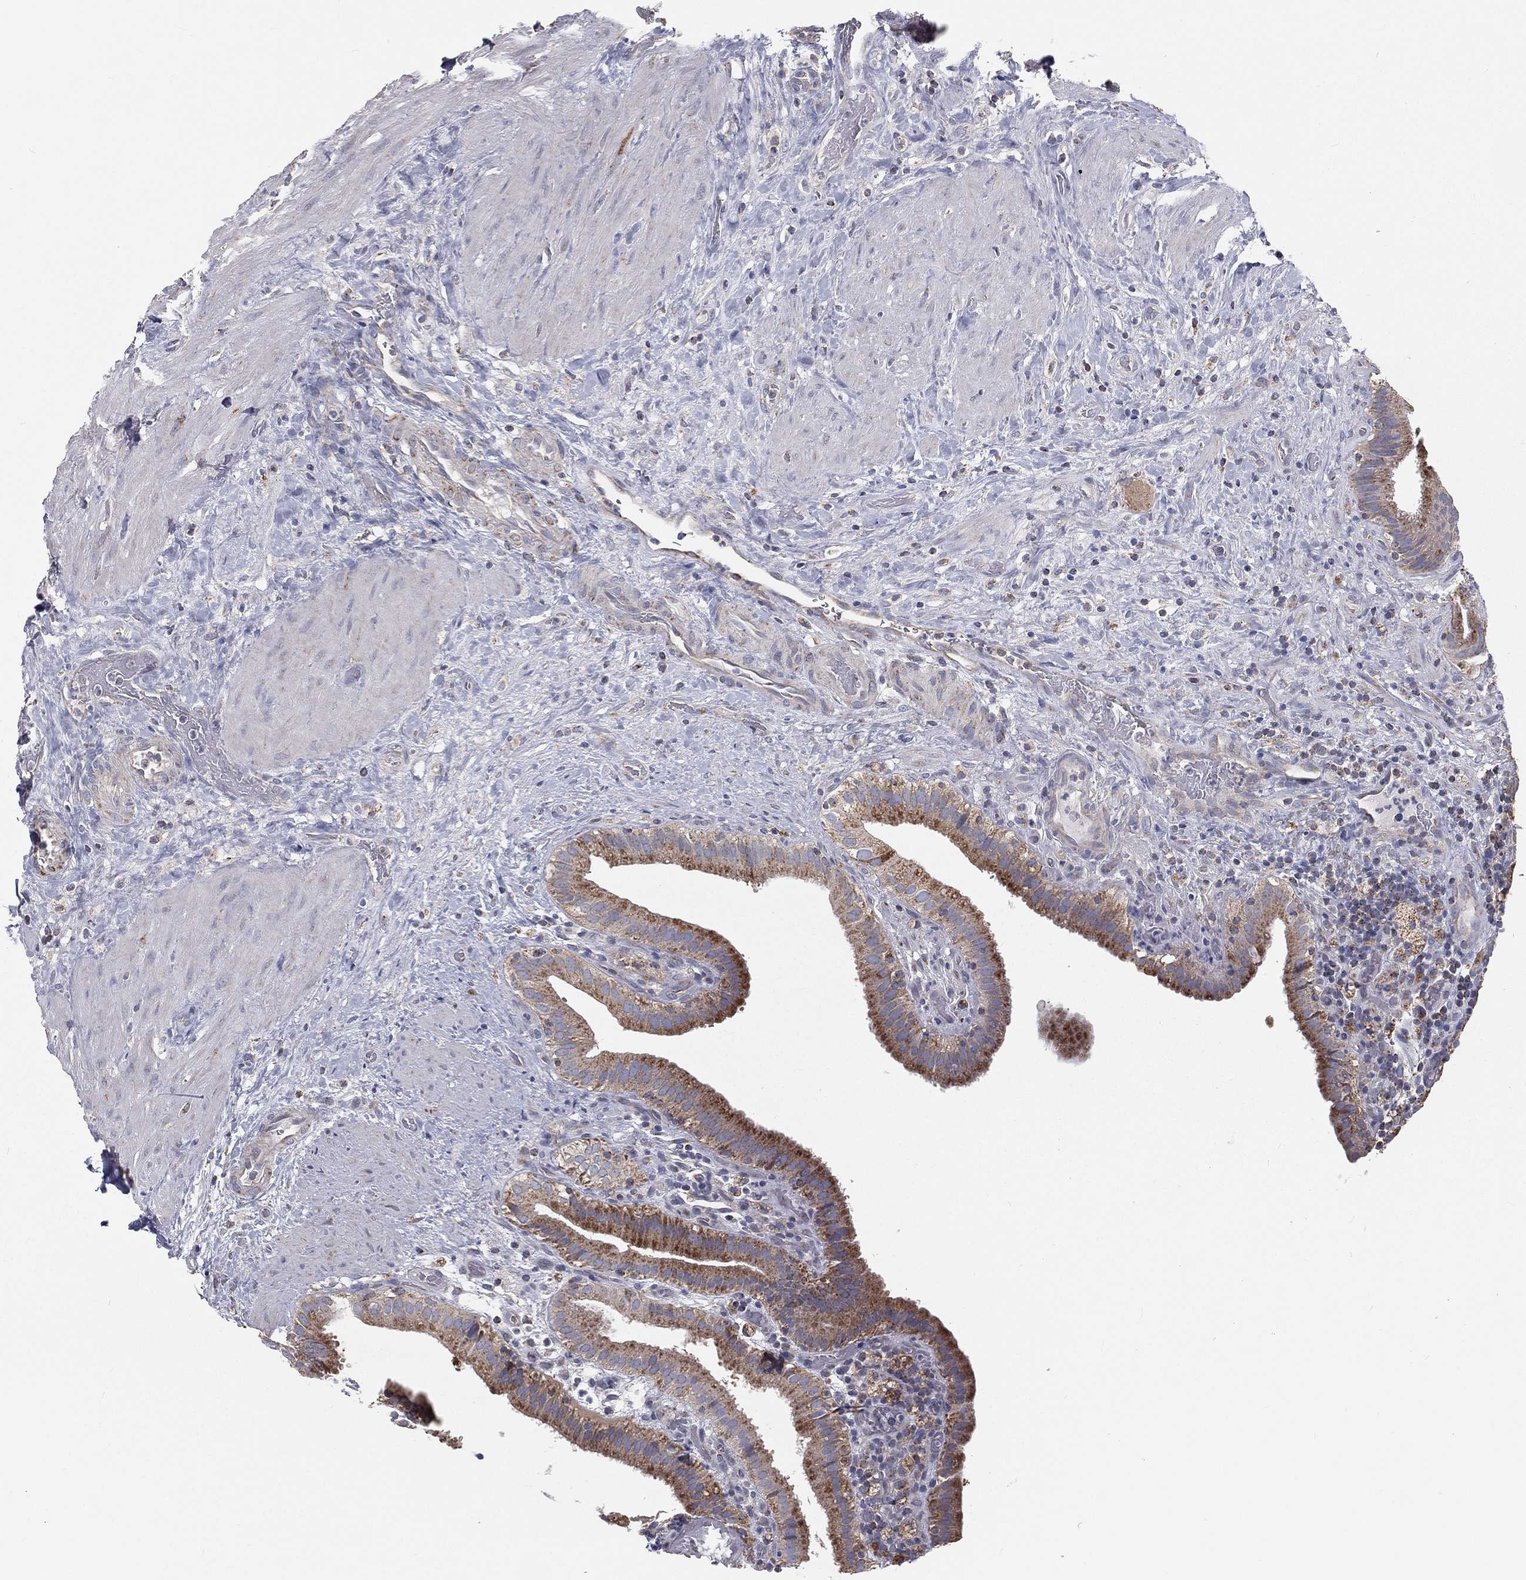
{"staining": {"intensity": "moderate", "quantity": ">75%", "location": "cytoplasmic/membranous"}, "tissue": "gallbladder", "cell_type": "Glandular cells", "image_type": "normal", "snomed": [{"axis": "morphology", "description": "Normal tissue, NOS"}, {"axis": "topography", "description": "Gallbladder"}], "caption": "A micrograph of gallbladder stained for a protein shows moderate cytoplasmic/membranous brown staining in glandular cells. The staining was performed using DAB to visualize the protein expression in brown, while the nuclei were stained in blue with hematoxylin (Magnification: 20x).", "gene": "HADH", "patient": {"sex": "male", "age": 62}}